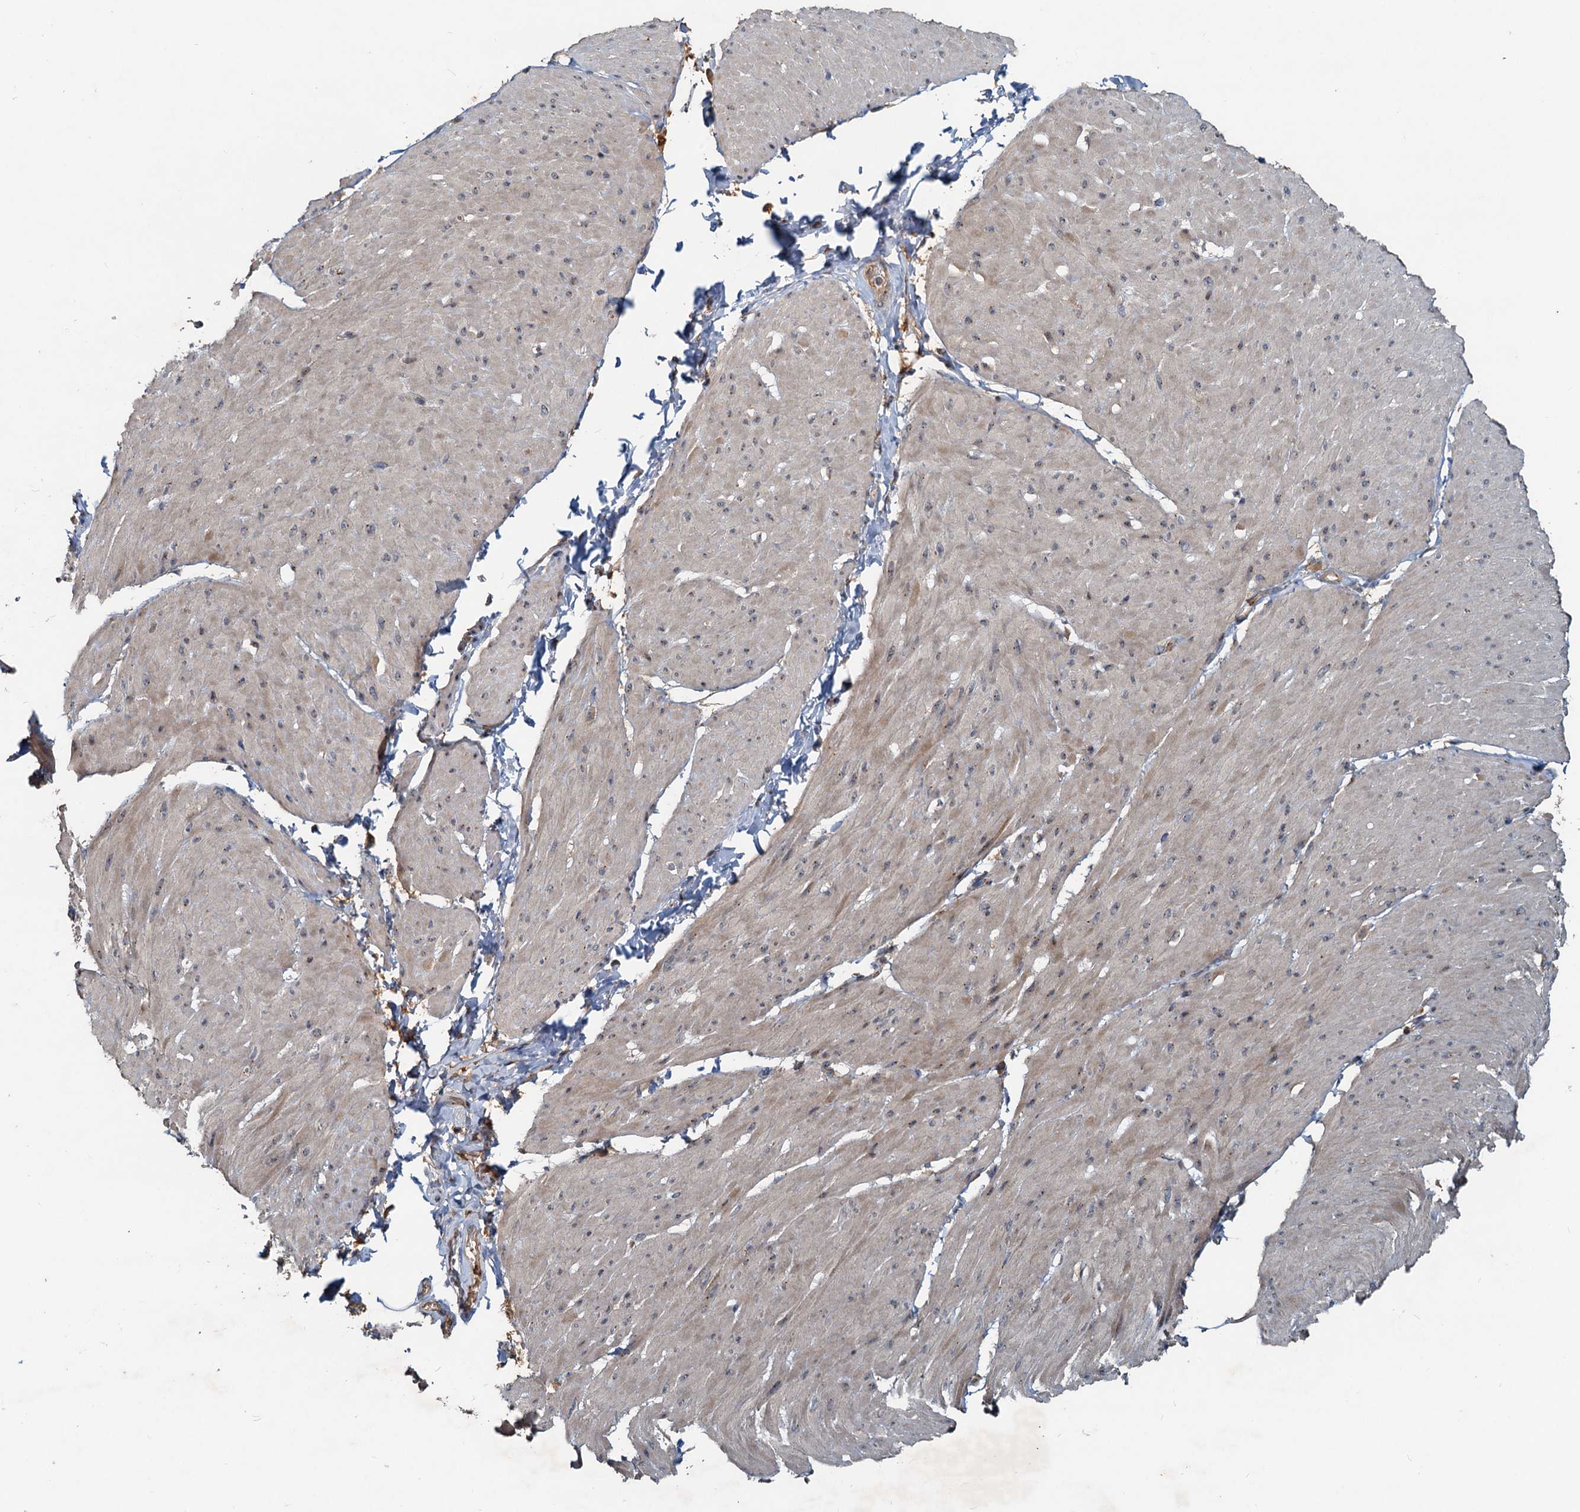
{"staining": {"intensity": "weak", "quantity": "25%-75%", "location": "cytoplasmic/membranous"}, "tissue": "smooth muscle", "cell_type": "Smooth muscle cells", "image_type": "normal", "snomed": [{"axis": "morphology", "description": "Urothelial carcinoma, High grade"}, {"axis": "topography", "description": "Urinary bladder"}], "caption": "Smooth muscle cells show low levels of weak cytoplasmic/membranous staining in about 25%-75% of cells in benign human smooth muscle.", "gene": "CEP68", "patient": {"sex": "male", "age": 46}}